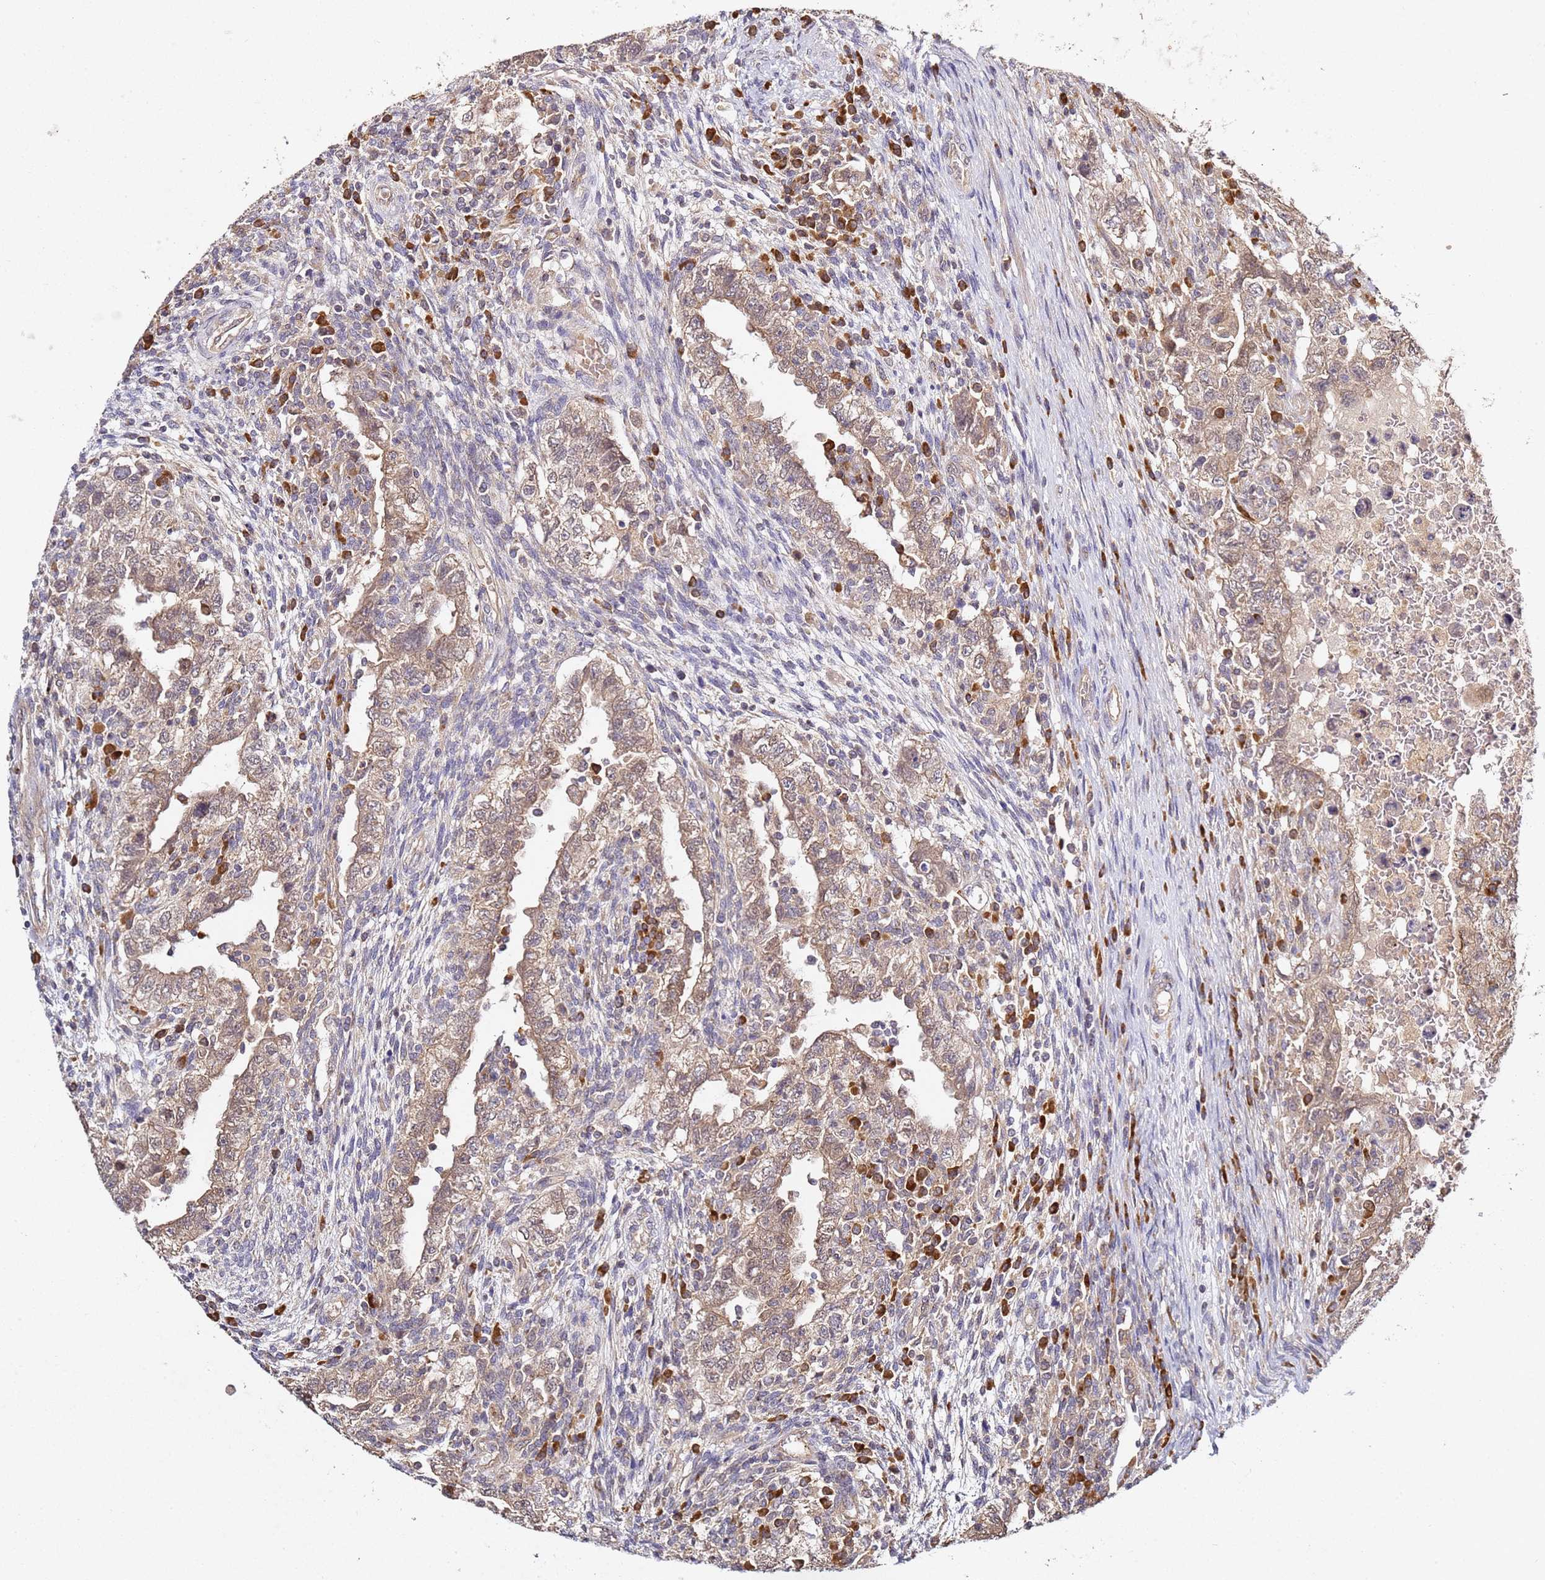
{"staining": {"intensity": "weak", "quantity": ">75%", "location": "cytoplasmic/membranous"}, "tissue": "testis cancer", "cell_type": "Tumor cells", "image_type": "cancer", "snomed": [{"axis": "morphology", "description": "Carcinoma, Embryonal, NOS"}, {"axis": "topography", "description": "Testis"}], "caption": "High-power microscopy captured an immunohistochemistry (IHC) photomicrograph of testis cancer, revealing weak cytoplasmic/membranous expression in approximately >75% of tumor cells. The staining was performed using DAB (3,3'-diaminobenzidine) to visualize the protein expression in brown, while the nuclei were stained in blue with hematoxylin (Magnification: 20x).", "gene": "OSBPL2", "patient": {"sex": "male", "age": 26}}